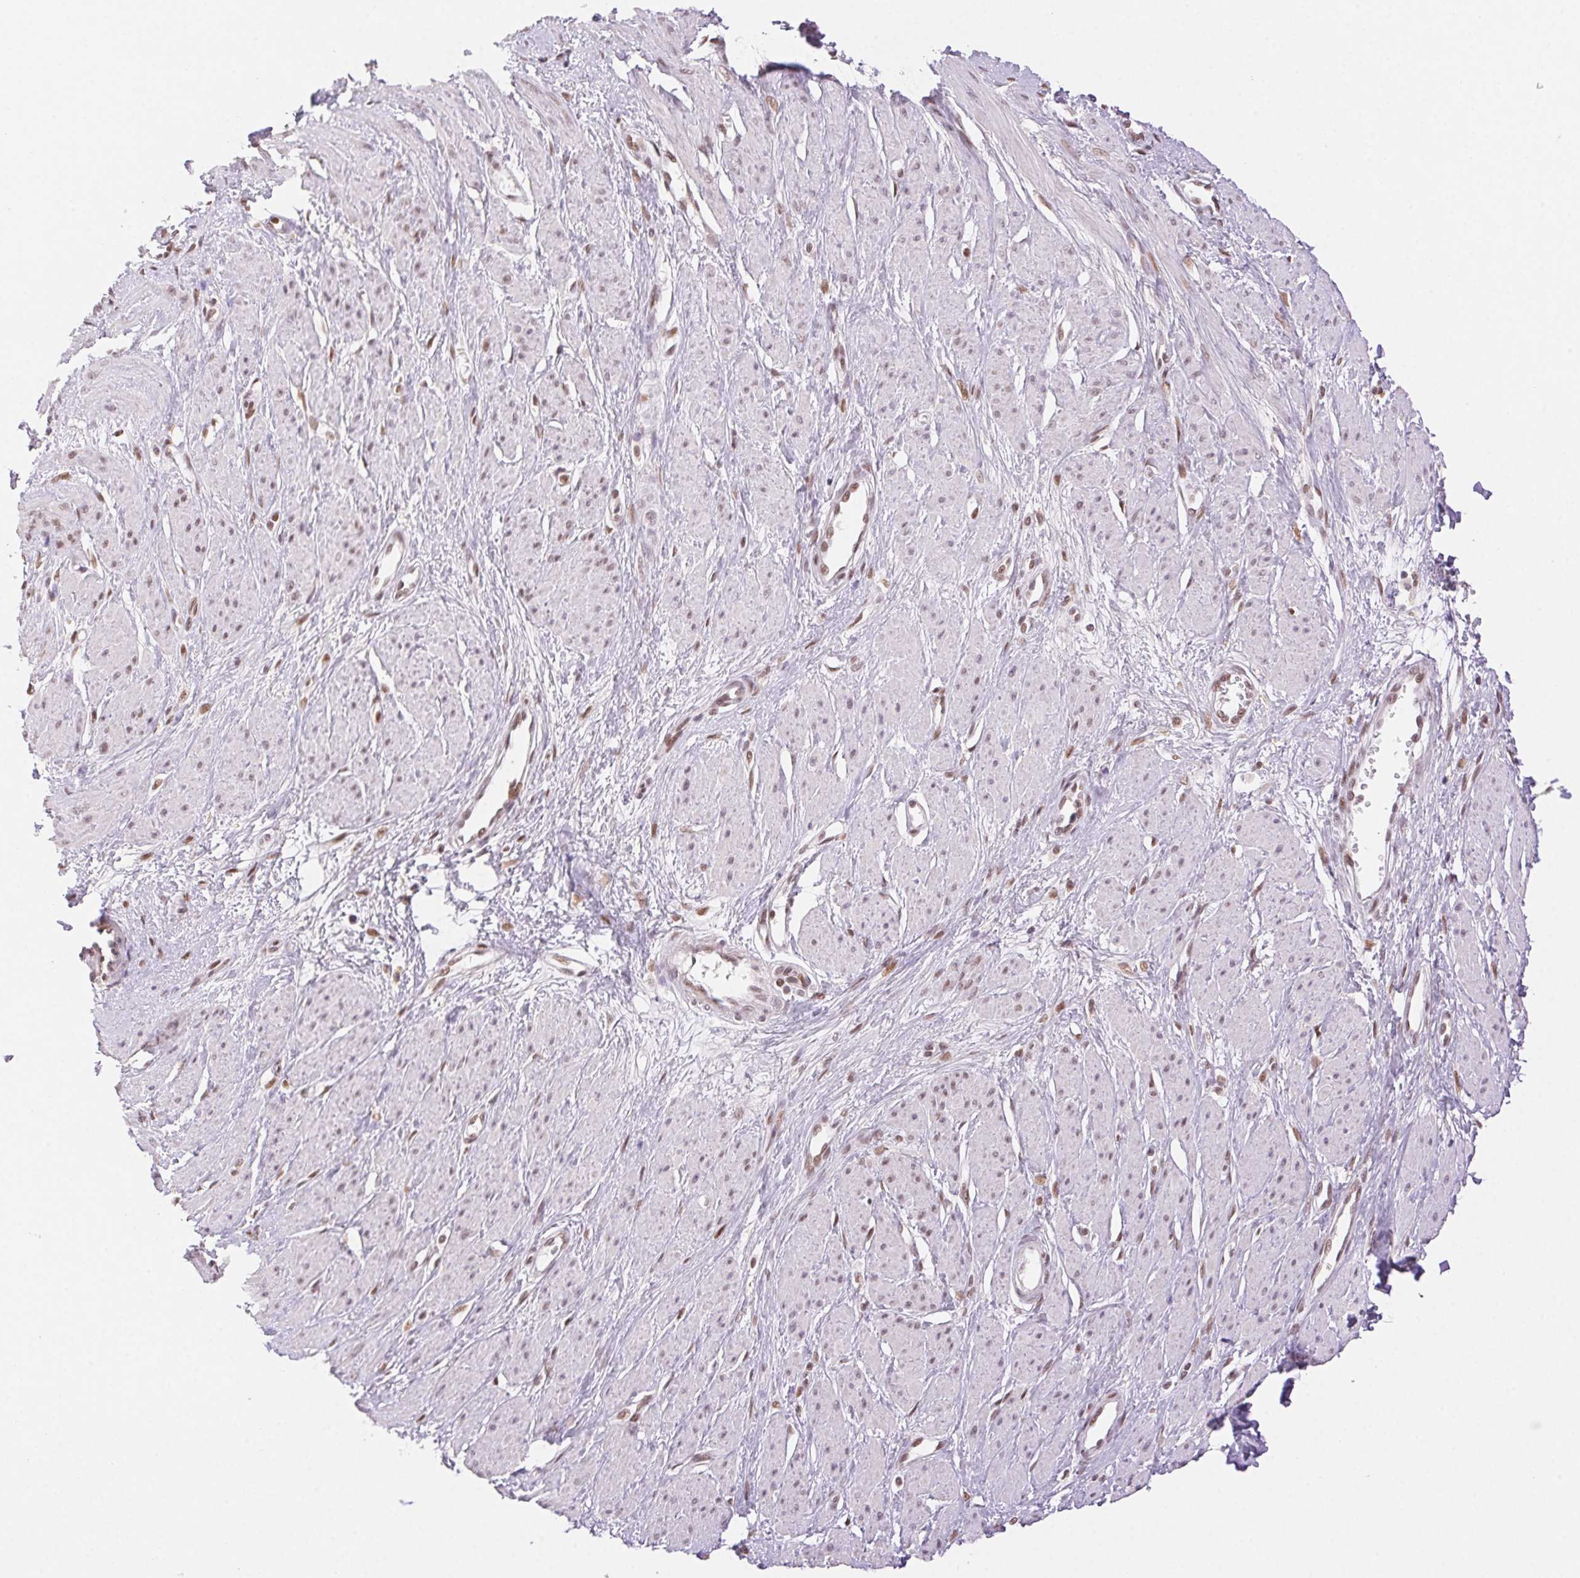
{"staining": {"intensity": "moderate", "quantity": "25%-75%", "location": "nuclear"}, "tissue": "smooth muscle", "cell_type": "Smooth muscle cells", "image_type": "normal", "snomed": [{"axis": "morphology", "description": "Normal tissue, NOS"}, {"axis": "topography", "description": "Smooth muscle"}, {"axis": "topography", "description": "Uterus"}], "caption": "A high-resolution micrograph shows immunohistochemistry (IHC) staining of benign smooth muscle, which demonstrates moderate nuclear staining in about 25%-75% of smooth muscle cells. (Stains: DAB in brown, nuclei in blue, Microscopy: brightfield microscopy at high magnification).", "gene": "H2AZ1", "patient": {"sex": "female", "age": 39}}